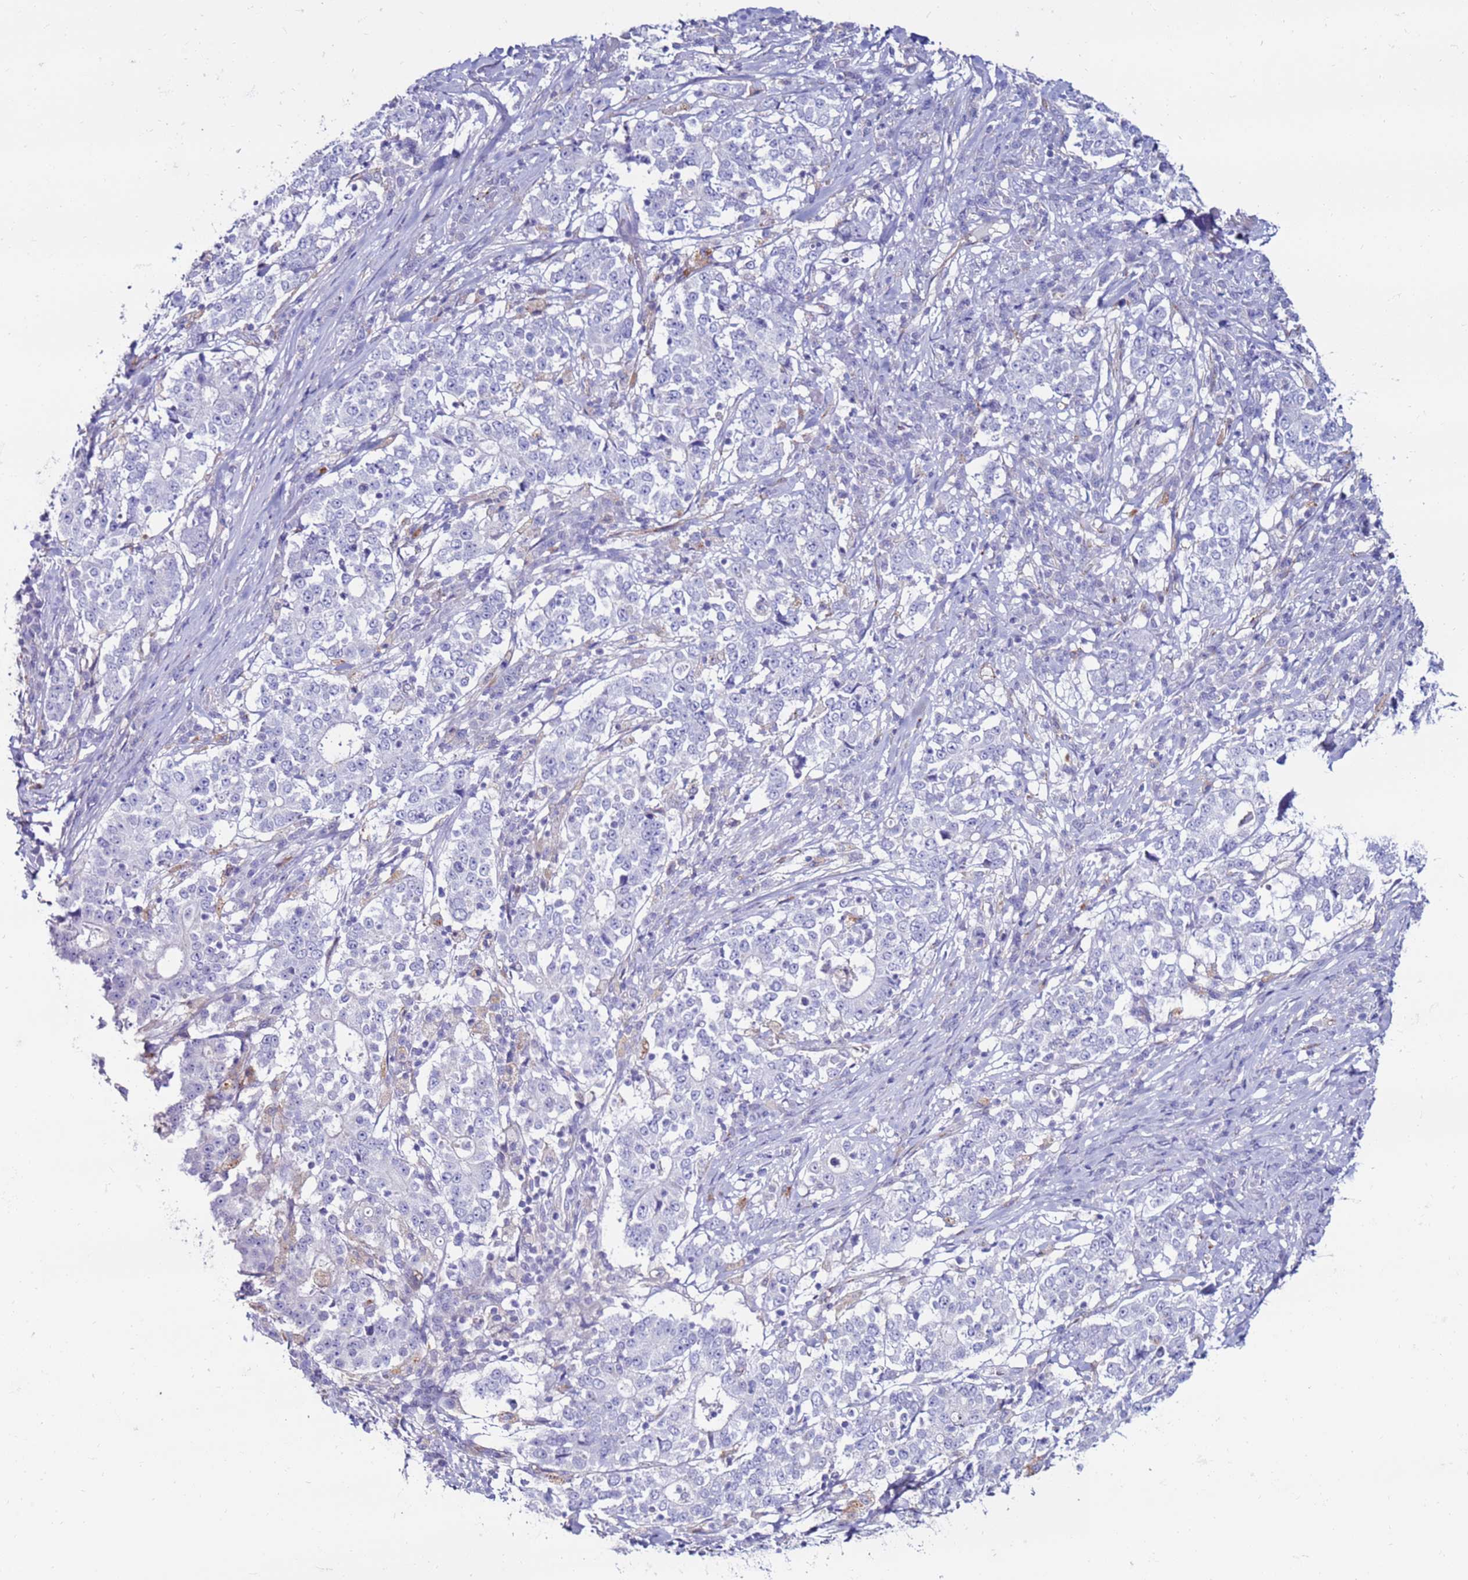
{"staining": {"intensity": "negative", "quantity": "none", "location": "none"}, "tissue": "stomach cancer", "cell_type": "Tumor cells", "image_type": "cancer", "snomed": [{"axis": "morphology", "description": "Adenocarcinoma, NOS"}, {"axis": "topography", "description": "Stomach"}], "caption": "This is an immunohistochemistry photomicrograph of human stomach cancer (adenocarcinoma). There is no staining in tumor cells.", "gene": "CLEC4M", "patient": {"sex": "male", "age": 59}}